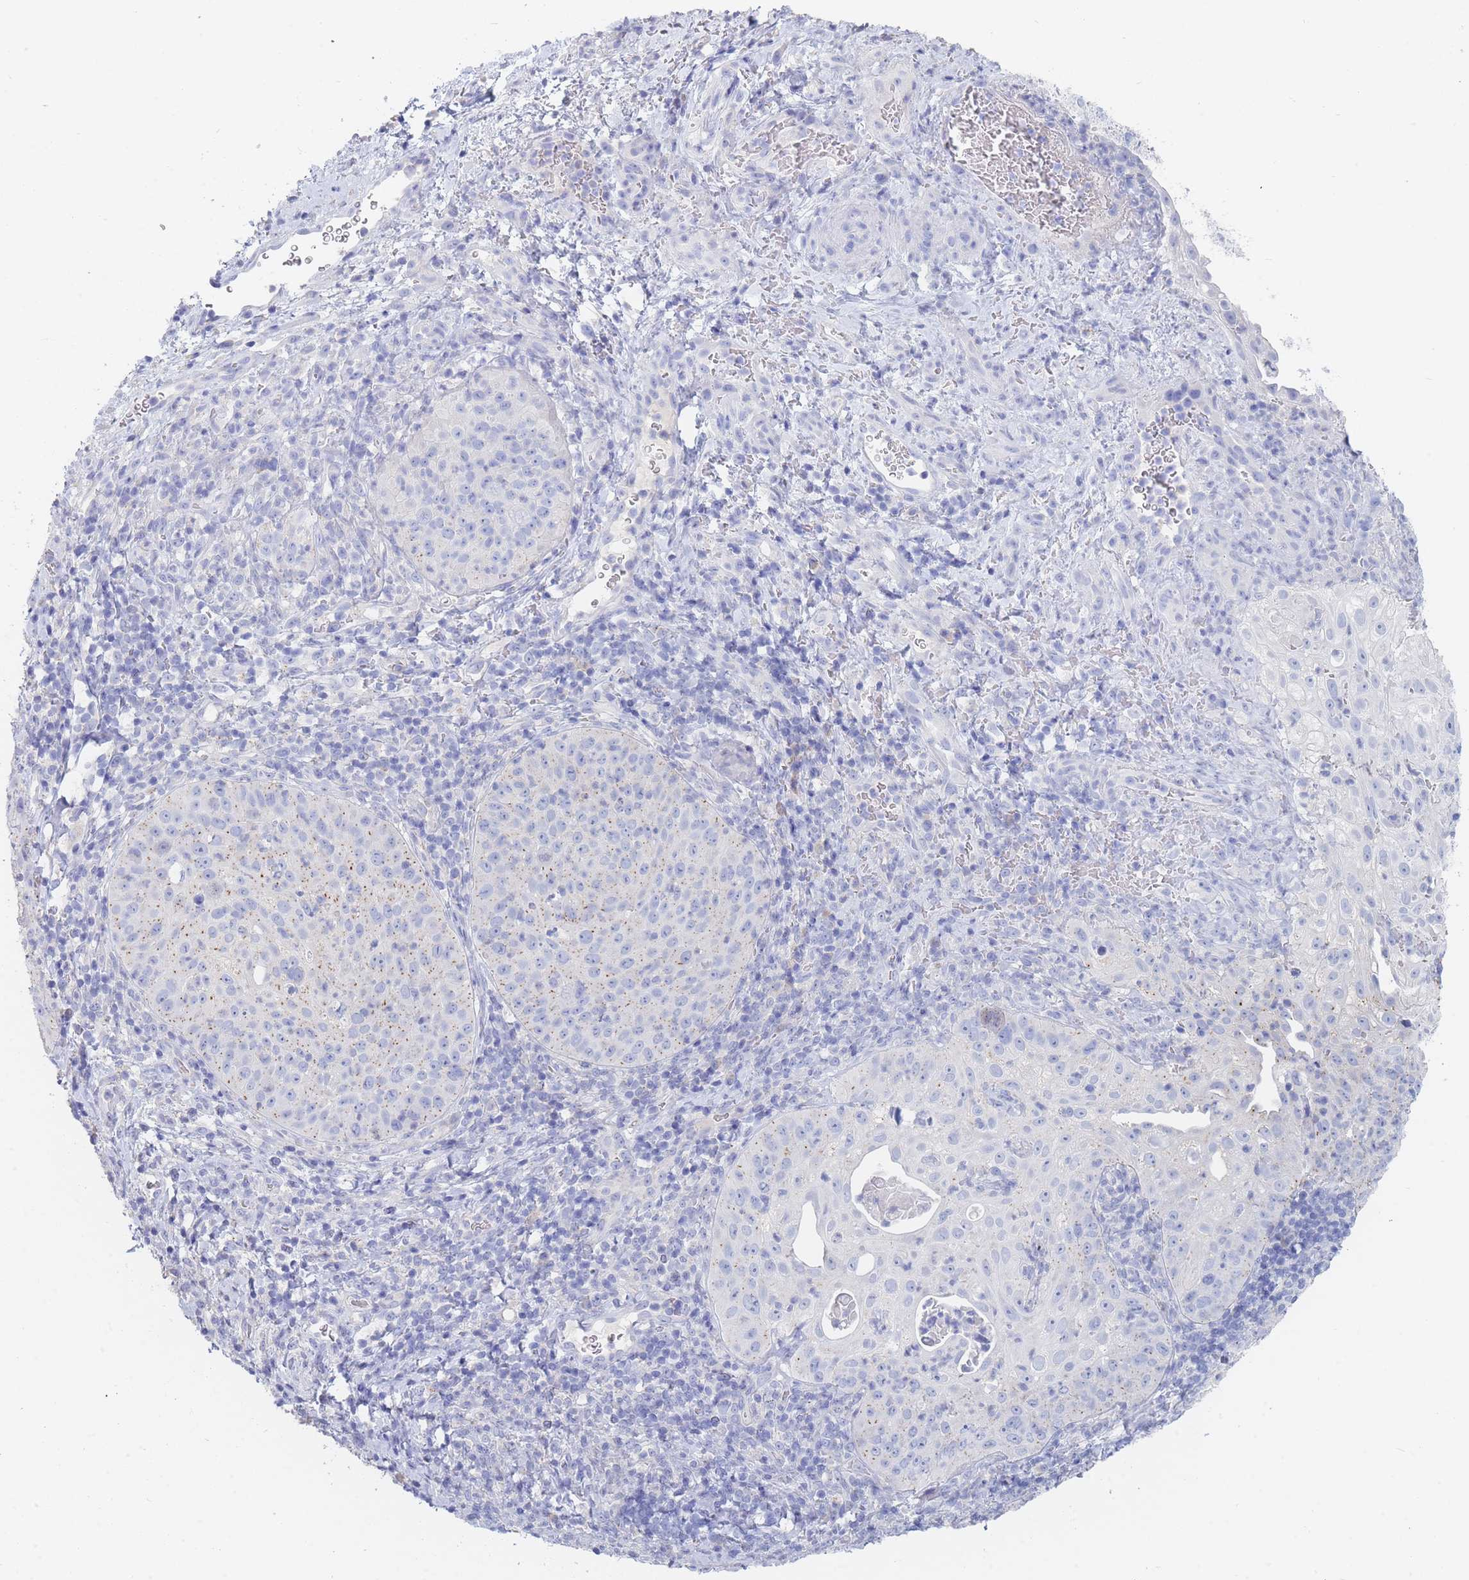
{"staining": {"intensity": "weak", "quantity": "25%-75%", "location": "cytoplasmic/membranous"}, "tissue": "cervical cancer", "cell_type": "Tumor cells", "image_type": "cancer", "snomed": [{"axis": "morphology", "description": "Squamous cell carcinoma, NOS"}, {"axis": "topography", "description": "Cervix"}], "caption": "DAB immunohistochemical staining of human cervical cancer exhibits weak cytoplasmic/membranous protein expression in about 25%-75% of tumor cells.", "gene": "SLC25A35", "patient": {"sex": "female", "age": 52}}